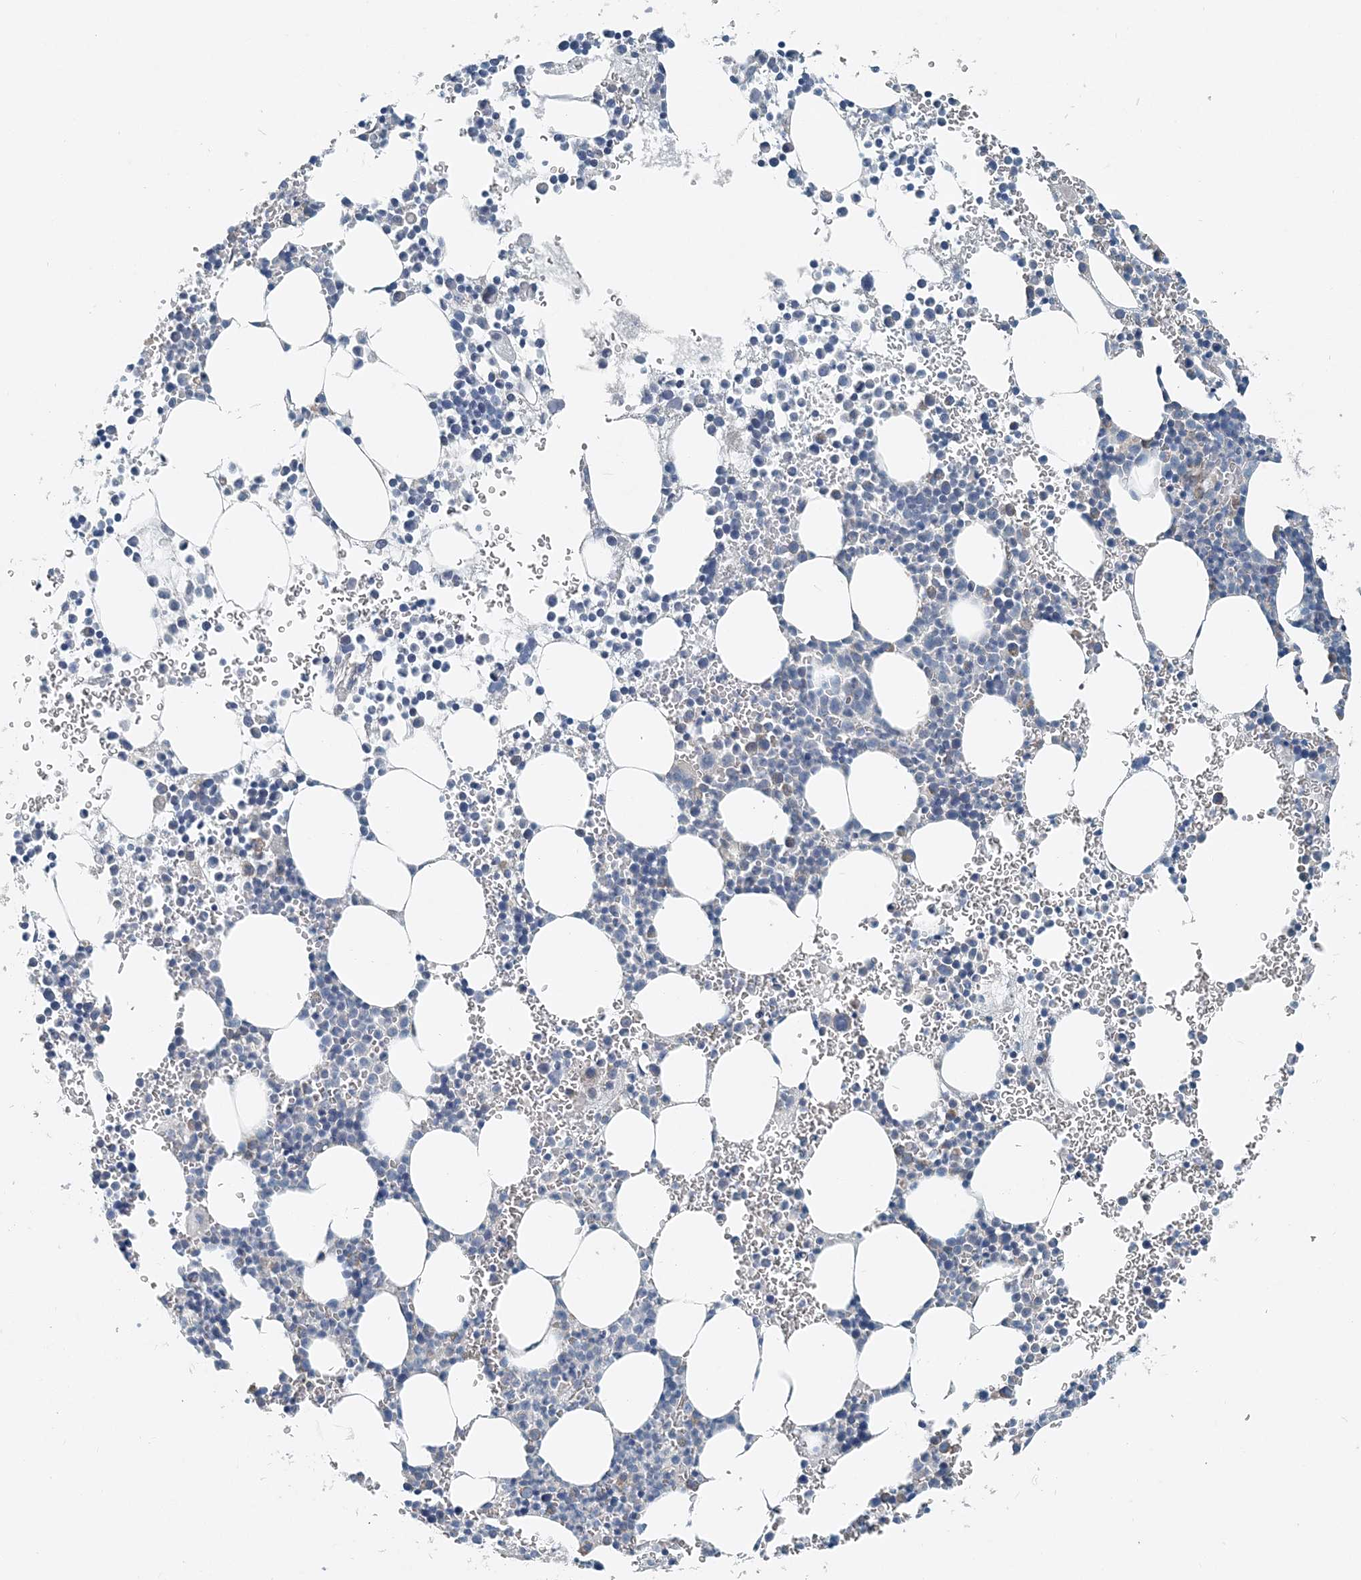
{"staining": {"intensity": "negative", "quantity": "none", "location": "none"}, "tissue": "bone marrow", "cell_type": "Hematopoietic cells", "image_type": "normal", "snomed": [{"axis": "morphology", "description": "Normal tissue, NOS"}, {"axis": "topography", "description": "Bone marrow"}], "caption": "Bone marrow stained for a protein using immunohistochemistry shows no positivity hematopoietic cells.", "gene": "EEF1A2", "patient": {"sex": "female", "age": 78}}